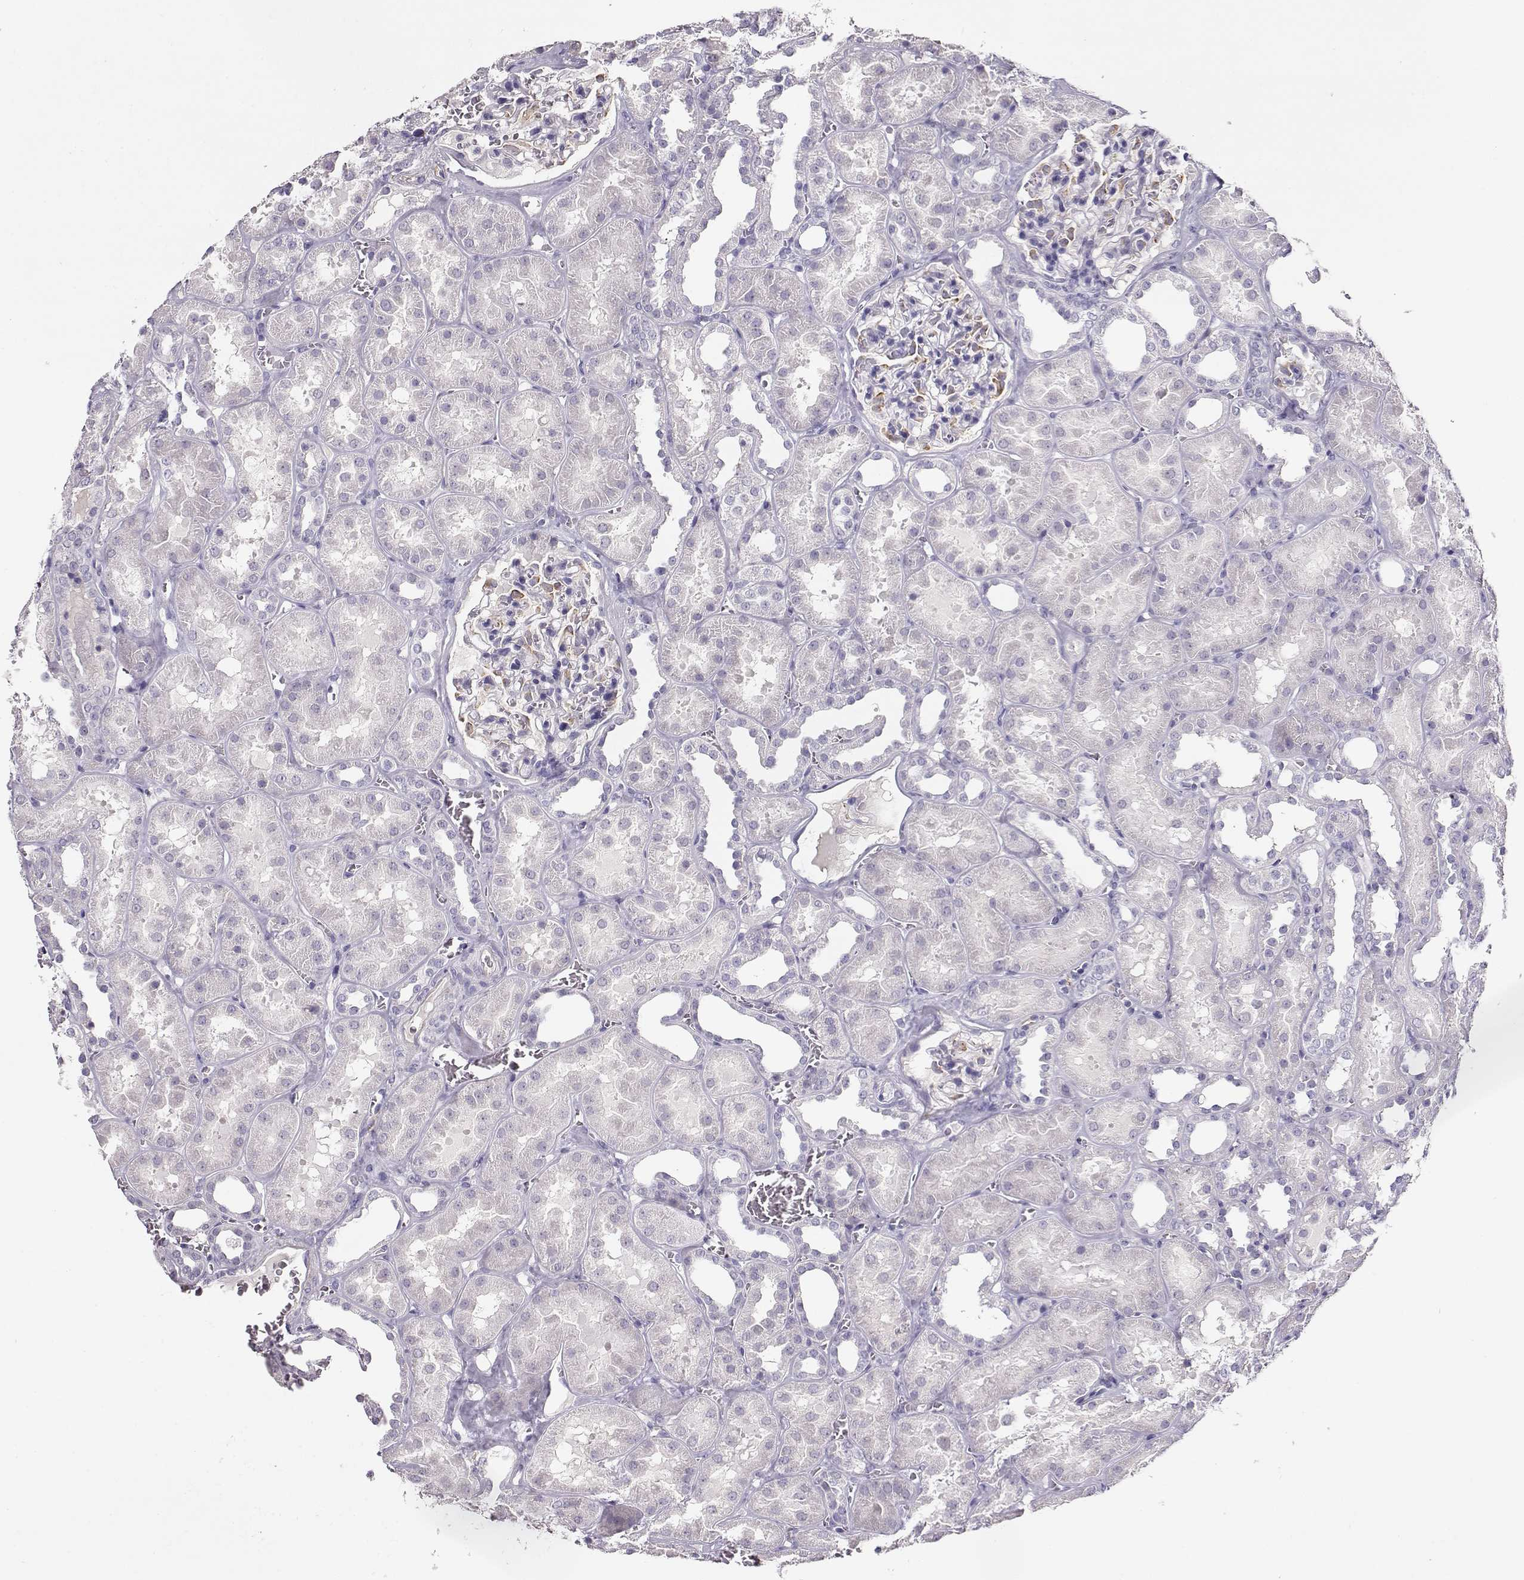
{"staining": {"intensity": "weak", "quantity": "<25%", "location": "cytoplasmic/membranous"}, "tissue": "kidney", "cell_type": "Cells in glomeruli", "image_type": "normal", "snomed": [{"axis": "morphology", "description": "Normal tissue, NOS"}, {"axis": "topography", "description": "Kidney"}], "caption": "Cells in glomeruli show no significant protein positivity in benign kidney. (Brightfield microscopy of DAB immunohistochemistry (IHC) at high magnification).", "gene": "RBM44", "patient": {"sex": "female", "age": 41}}